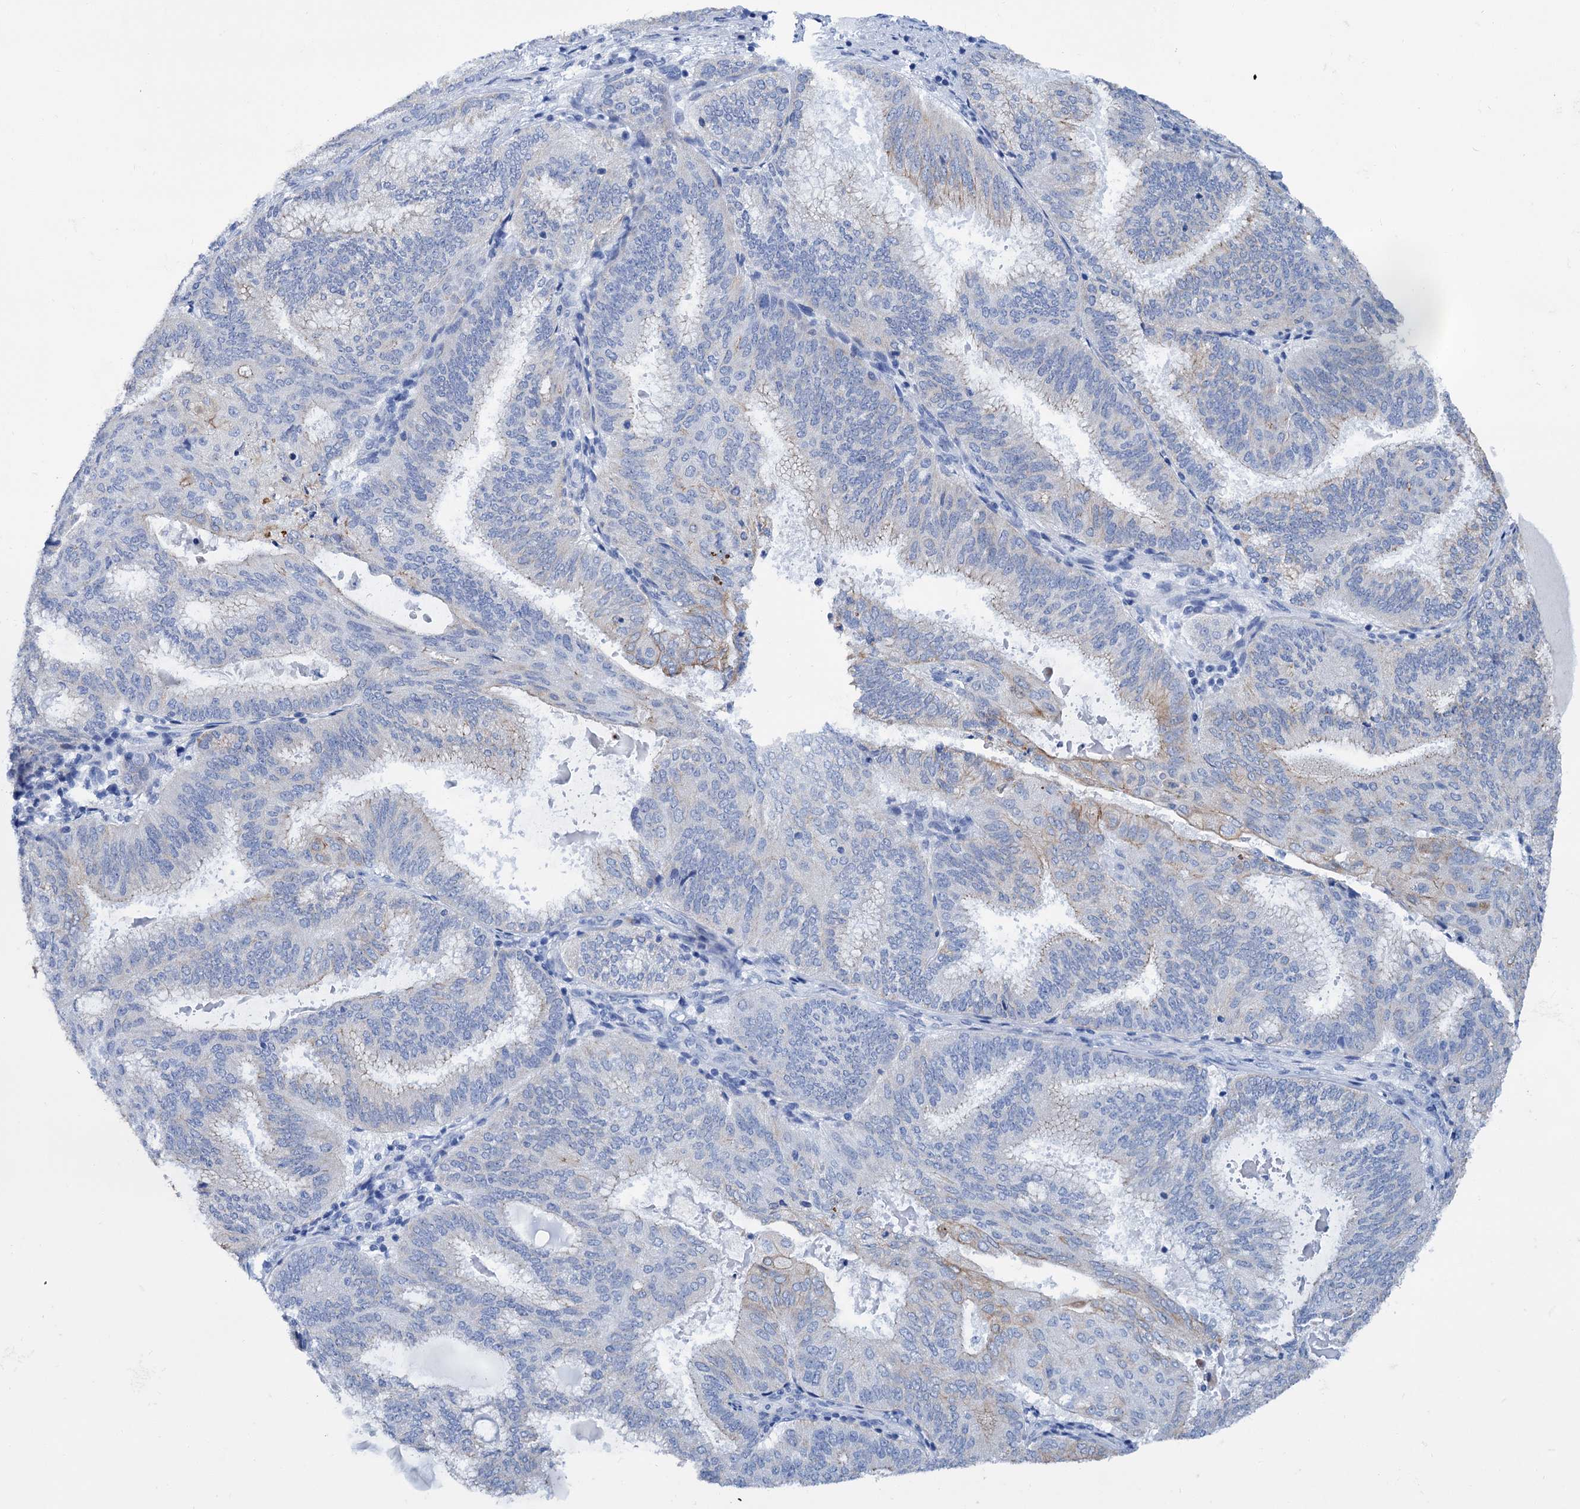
{"staining": {"intensity": "negative", "quantity": "none", "location": "none"}, "tissue": "endometrial cancer", "cell_type": "Tumor cells", "image_type": "cancer", "snomed": [{"axis": "morphology", "description": "Adenocarcinoma, NOS"}, {"axis": "topography", "description": "Endometrium"}], "caption": "Immunohistochemical staining of endometrial adenocarcinoma exhibits no significant expression in tumor cells. (Immunohistochemistry, brightfield microscopy, high magnification).", "gene": "FAAP20", "patient": {"sex": "female", "age": 49}}